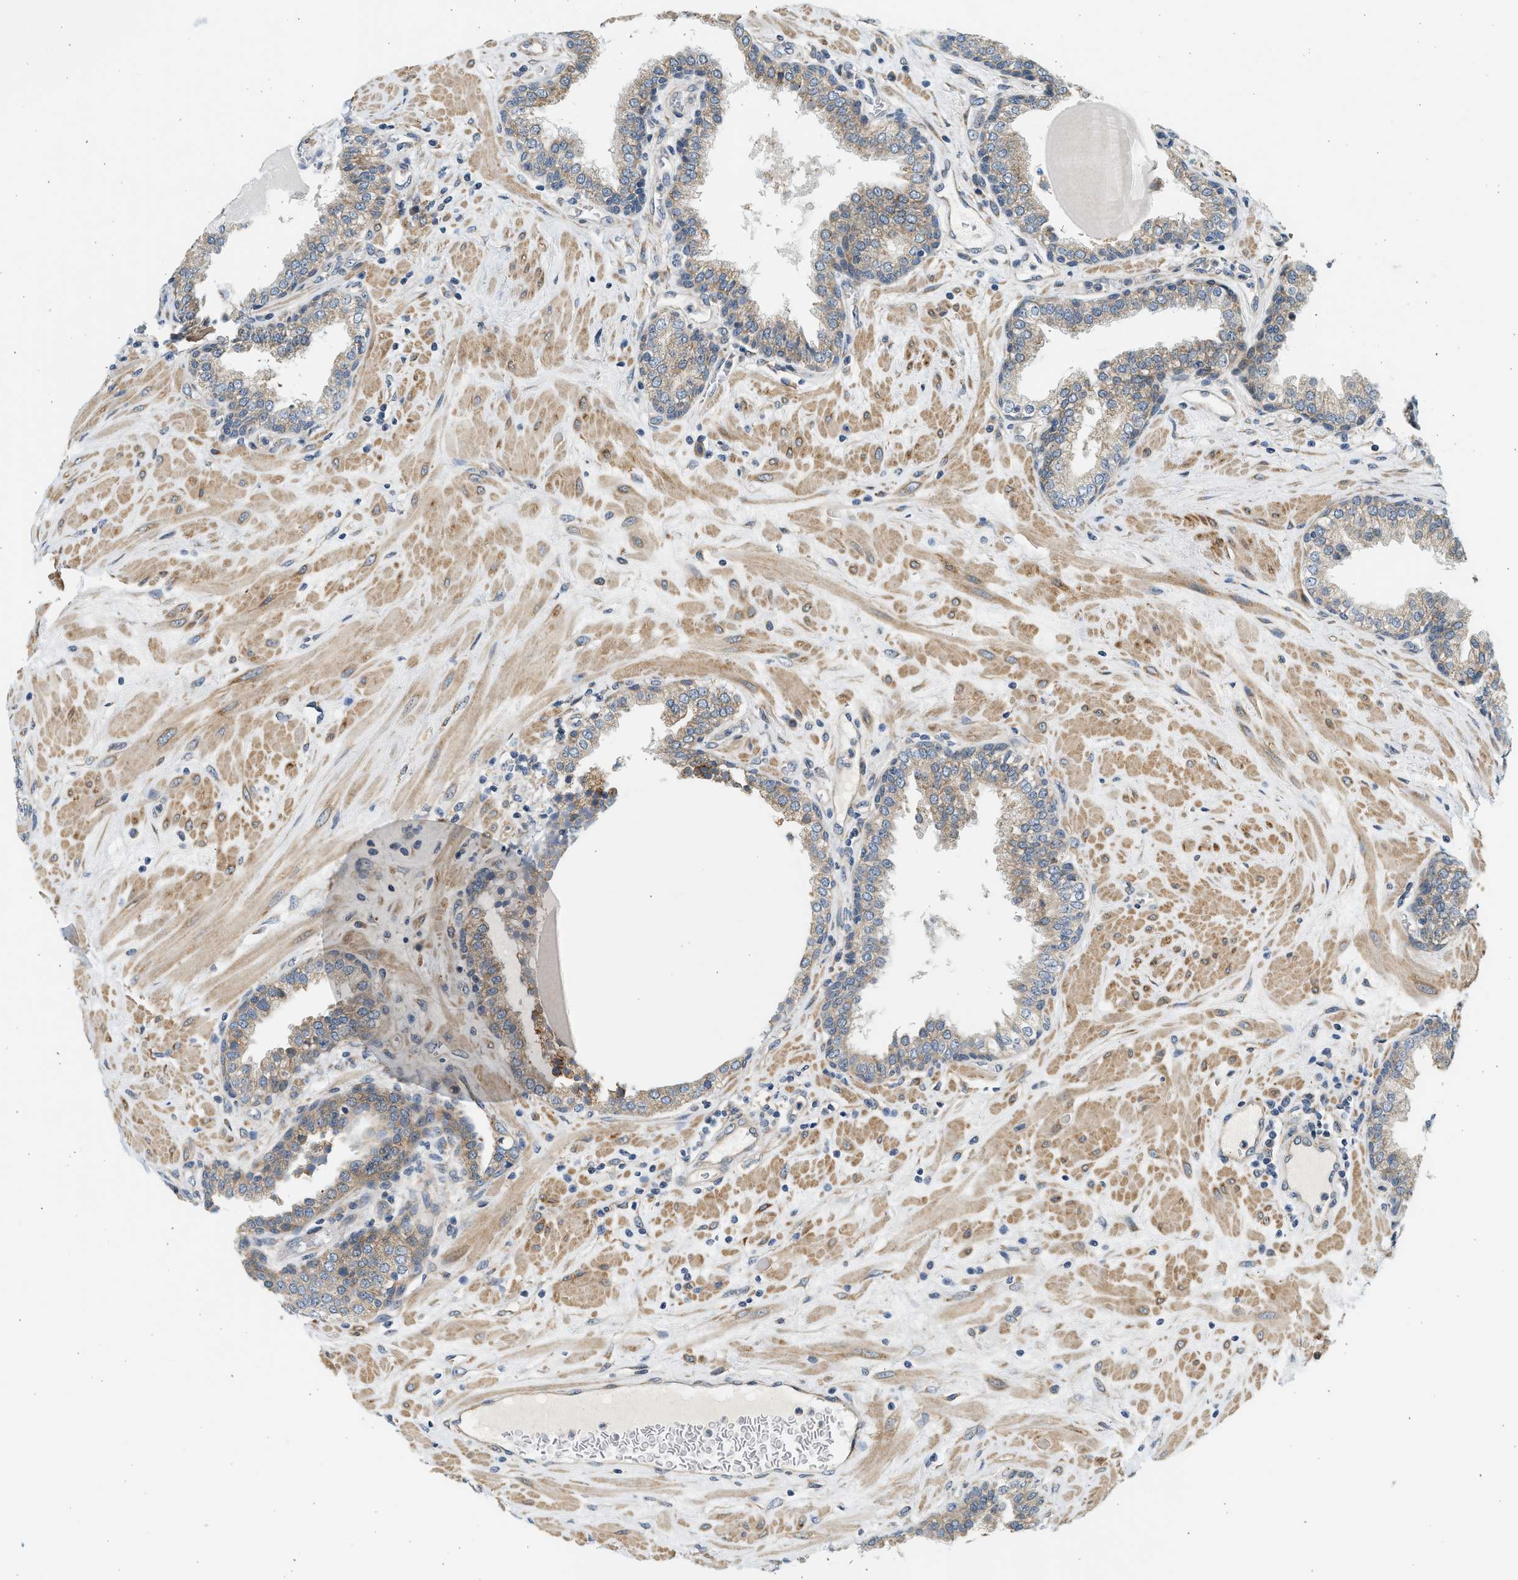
{"staining": {"intensity": "weak", "quantity": "25%-75%", "location": "cytoplasmic/membranous"}, "tissue": "prostate", "cell_type": "Glandular cells", "image_type": "normal", "snomed": [{"axis": "morphology", "description": "Normal tissue, NOS"}, {"axis": "topography", "description": "Prostate"}], "caption": "Brown immunohistochemical staining in normal human prostate reveals weak cytoplasmic/membranous staining in approximately 25%-75% of glandular cells.", "gene": "KDELR2", "patient": {"sex": "male", "age": 51}}